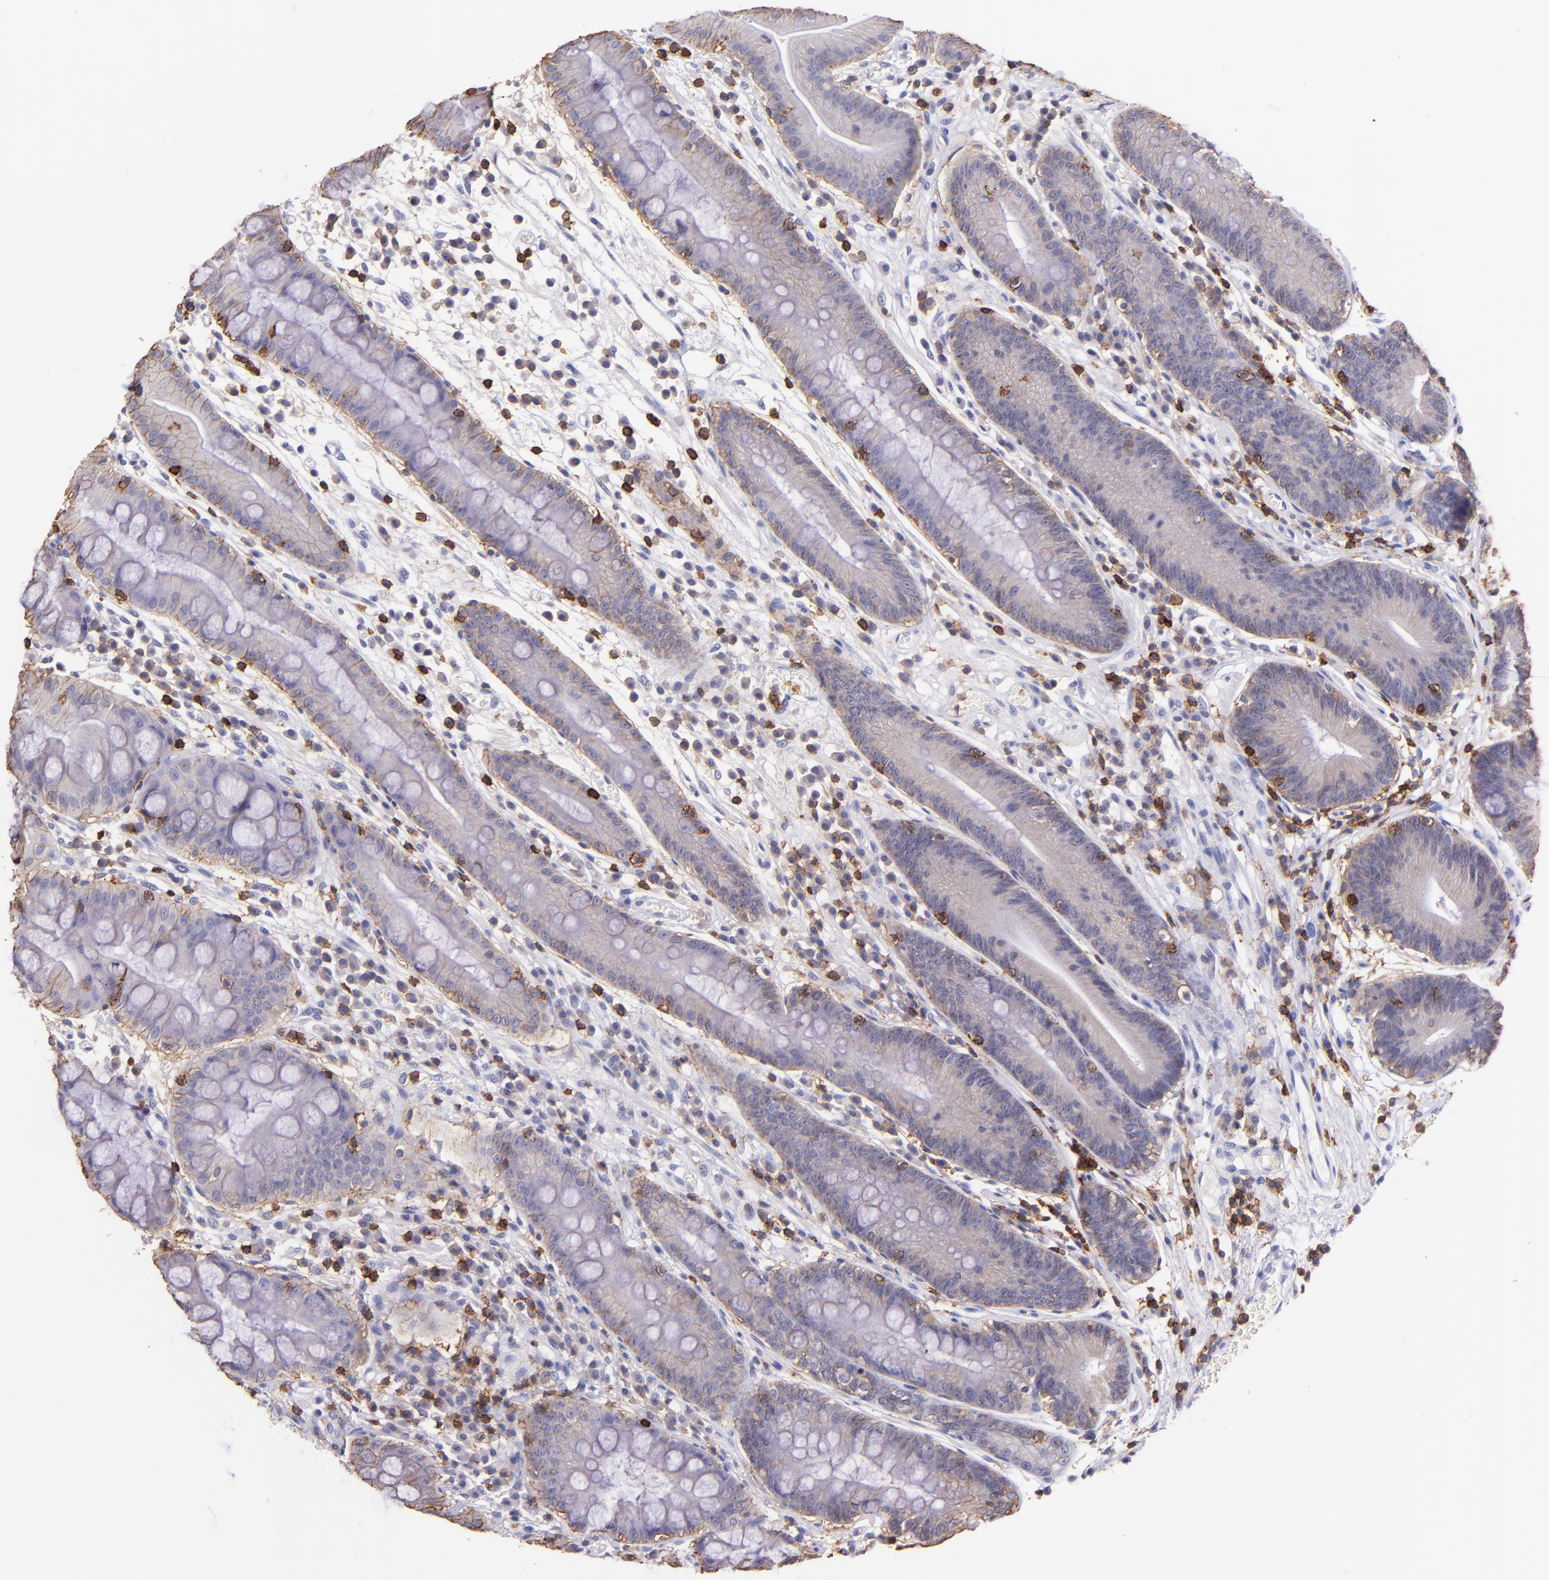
{"staining": {"intensity": "weak", "quantity": "<25%", "location": "cytoplasmic/membranous"}, "tissue": "stomach", "cell_type": "Glandular cells", "image_type": "normal", "snomed": [{"axis": "morphology", "description": "Normal tissue, NOS"}, {"axis": "morphology", "description": "Inflammation, NOS"}, {"axis": "topography", "description": "Stomach, lower"}], "caption": "A histopathology image of stomach stained for a protein displays no brown staining in glandular cells. Brightfield microscopy of IHC stained with DAB (3,3'-diaminobenzidine) (brown) and hematoxylin (blue), captured at high magnification.", "gene": "SPN", "patient": {"sex": "male", "age": 59}}